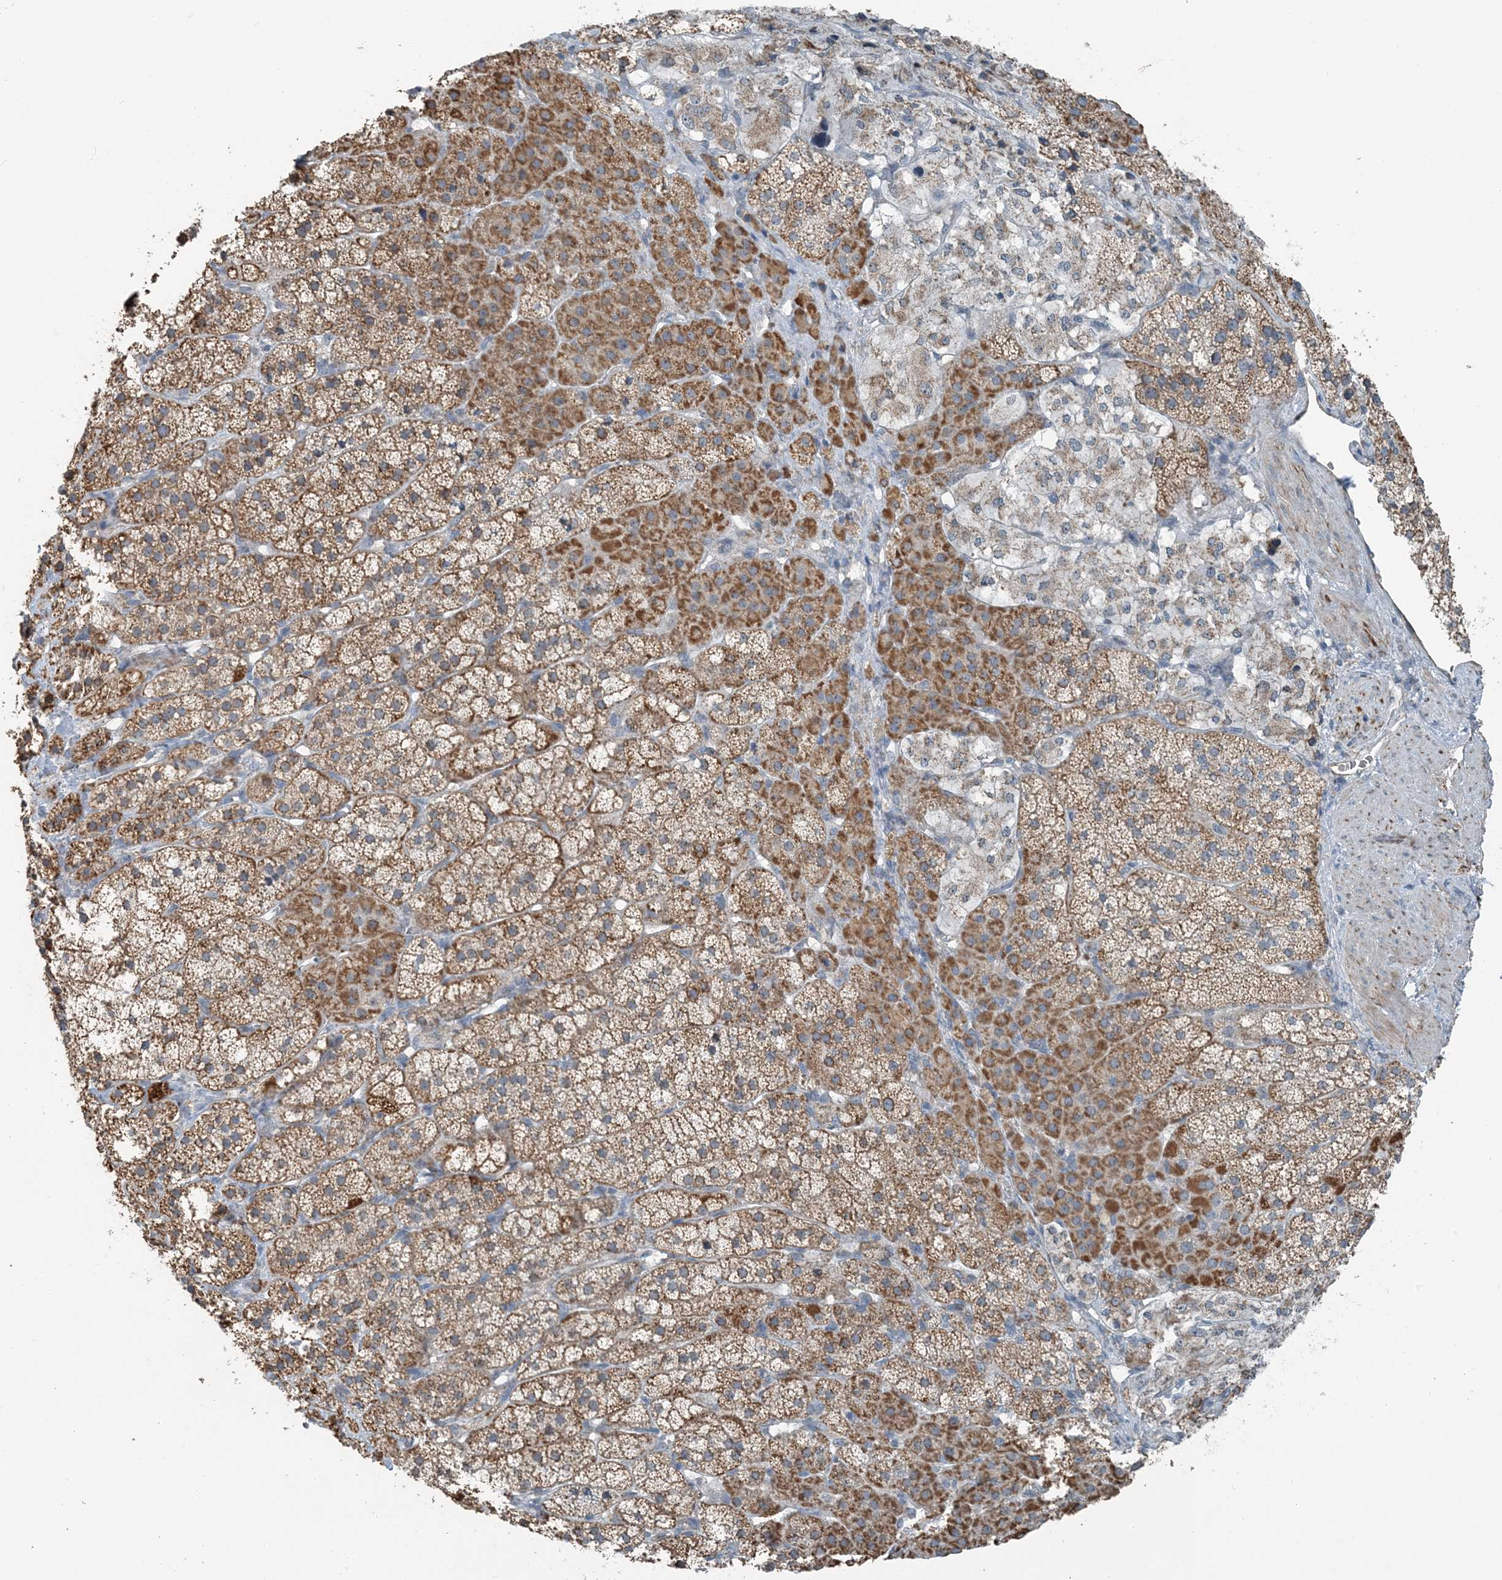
{"staining": {"intensity": "moderate", "quantity": ">75%", "location": "cytoplasmic/membranous"}, "tissue": "adrenal gland", "cell_type": "Glandular cells", "image_type": "normal", "snomed": [{"axis": "morphology", "description": "Normal tissue, NOS"}, {"axis": "topography", "description": "Adrenal gland"}], "caption": "Protein expression analysis of normal human adrenal gland reveals moderate cytoplasmic/membranous expression in approximately >75% of glandular cells. The staining was performed using DAB (3,3'-diaminobenzidine) to visualize the protein expression in brown, while the nuclei were stained in blue with hematoxylin (Magnification: 20x).", "gene": "PILRB", "patient": {"sex": "female", "age": 44}}